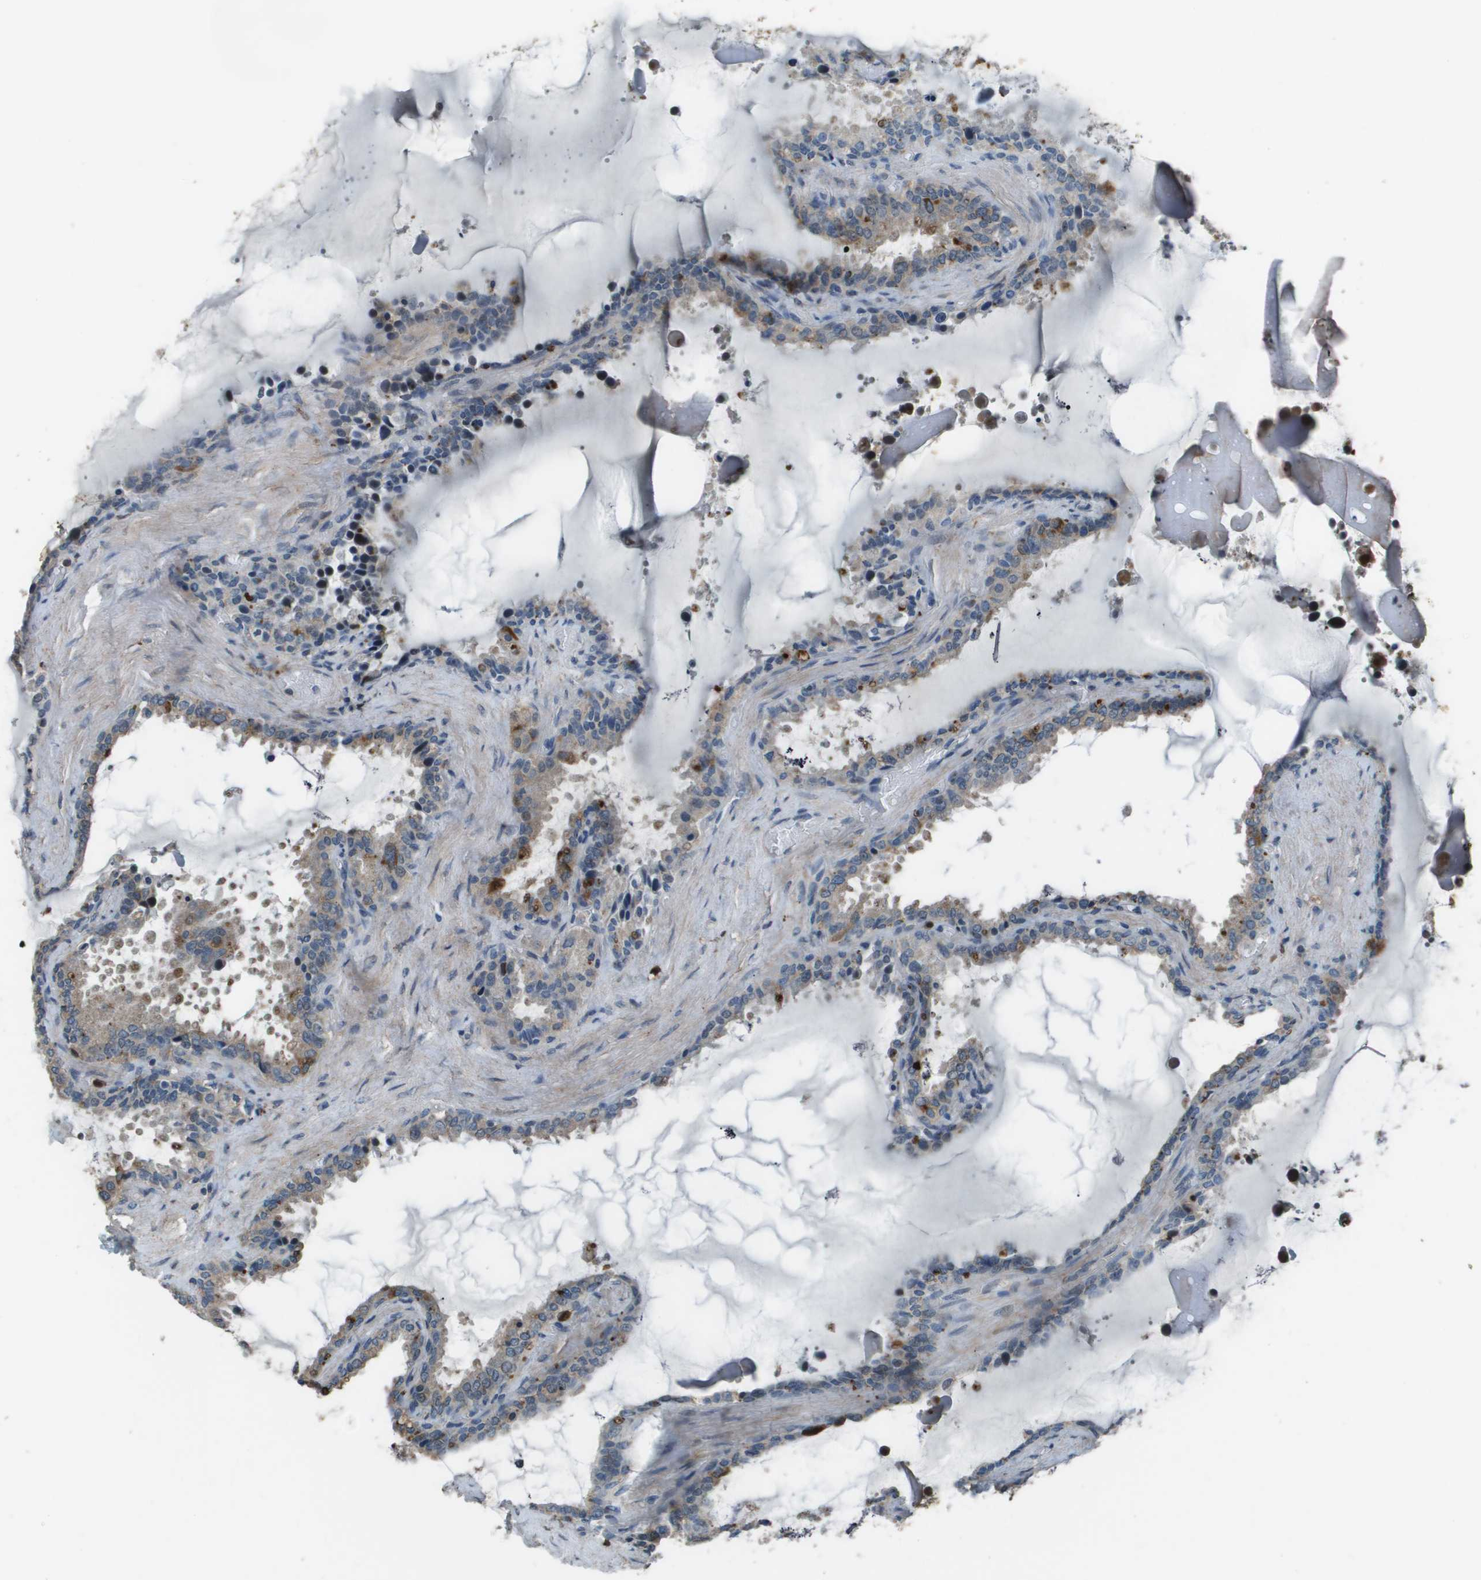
{"staining": {"intensity": "weak", "quantity": "25%-75%", "location": "cytoplasmic/membranous"}, "tissue": "seminal vesicle", "cell_type": "Glandular cells", "image_type": "normal", "snomed": [{"axis": "morphology", "description": "Normal tissue, NOS"}, {"axis": "topography", "description": "Seminal veicle"}], "caption": "Protein expression analysis of normal human seminal vesicle reveals weak cytoplasmic/membranous staining in approximately 25%-75% of glandular cells. The staining is performed using DAB (3,3'-diaminobenzidine) brown chromogen to label protein expression. The nuclei are counter-stained blue using hematoxylin.", "gene": "GOSR2", "patient": {"sex": "male", "age": 46}}